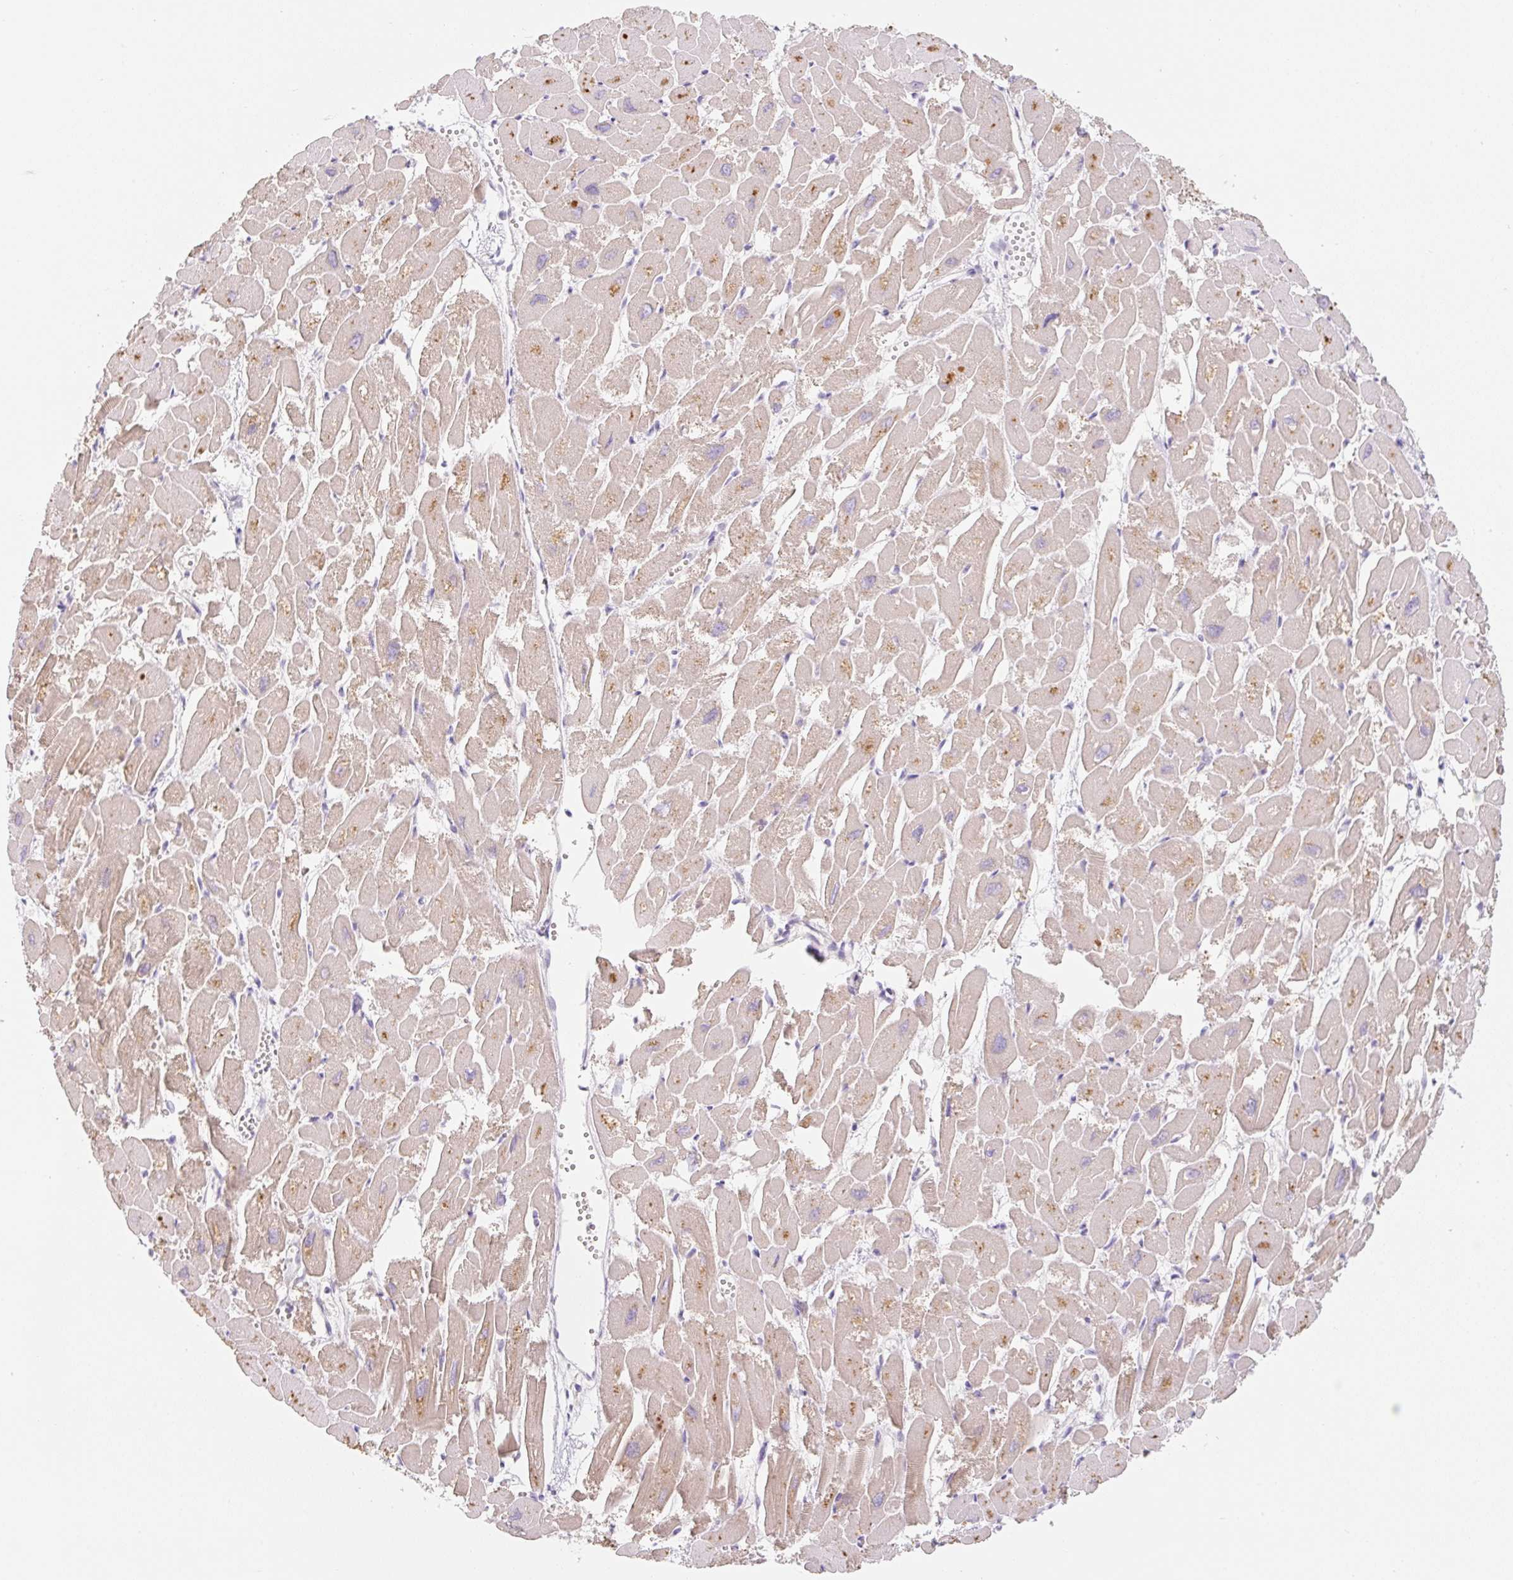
{"staining": {"intensity": "moderate", "quantity": "25%-75%", "location": "cytoplasmic/membranous"}, "tissue": "heart muscle", "cell_type": "Cardiomyocytes", "image_type": "normal", "snomed": [{"axis": "morphology", "description": "Normal tissue, NOS"}, {"axis": "topography", "description": "Heart"}], "caption": "Immunohistochemical staining of normal human heart muscle demonstrates moderate cytoplasmic/membranous protein staining in approximately 25%-75% of cardiomyocytes.", "gene": "MIA2", "patient": {"sex": "male", "age": 54}}